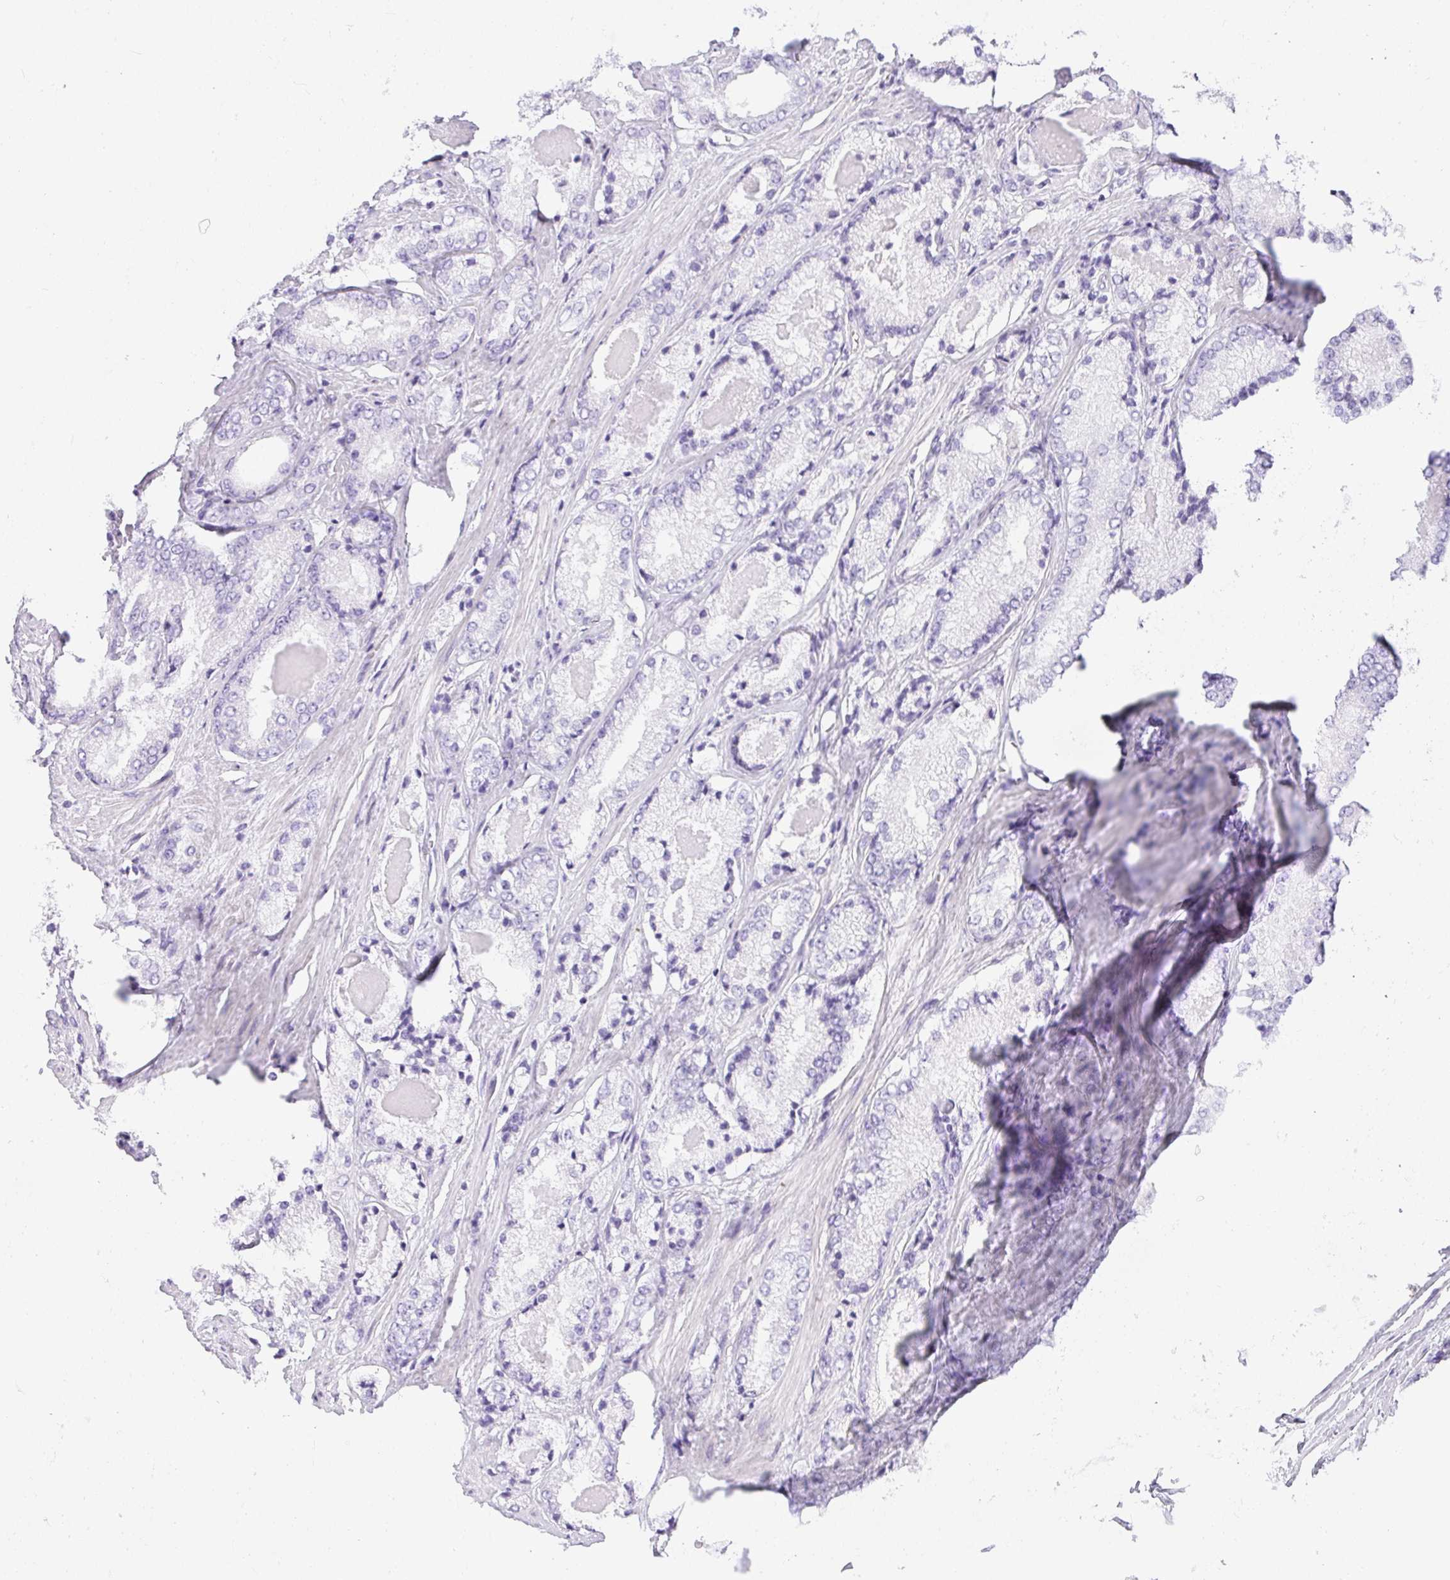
{"staining": {"intensity": "negative", "quantity": "none", "location": "none"}, "tissue": "prostate cancer", "cell_type": "Tumor cells", "image_type": "cancer", "snomed": [{"axis": "morphology", "description": "Adenocarcinoma, NOS"}, {"axis": "morphology", "description": "Adenocarcinoma, Low grade"}, {"axis": "topography", "description": "Prostate"}], "caption": "The image exhibits no significant positivity in tumor cells of prostate adenocarcinoma. Nuclei are stained in blue.", "gene": "PLPPR3", "patient": {"sex": "male", "age": 68}}